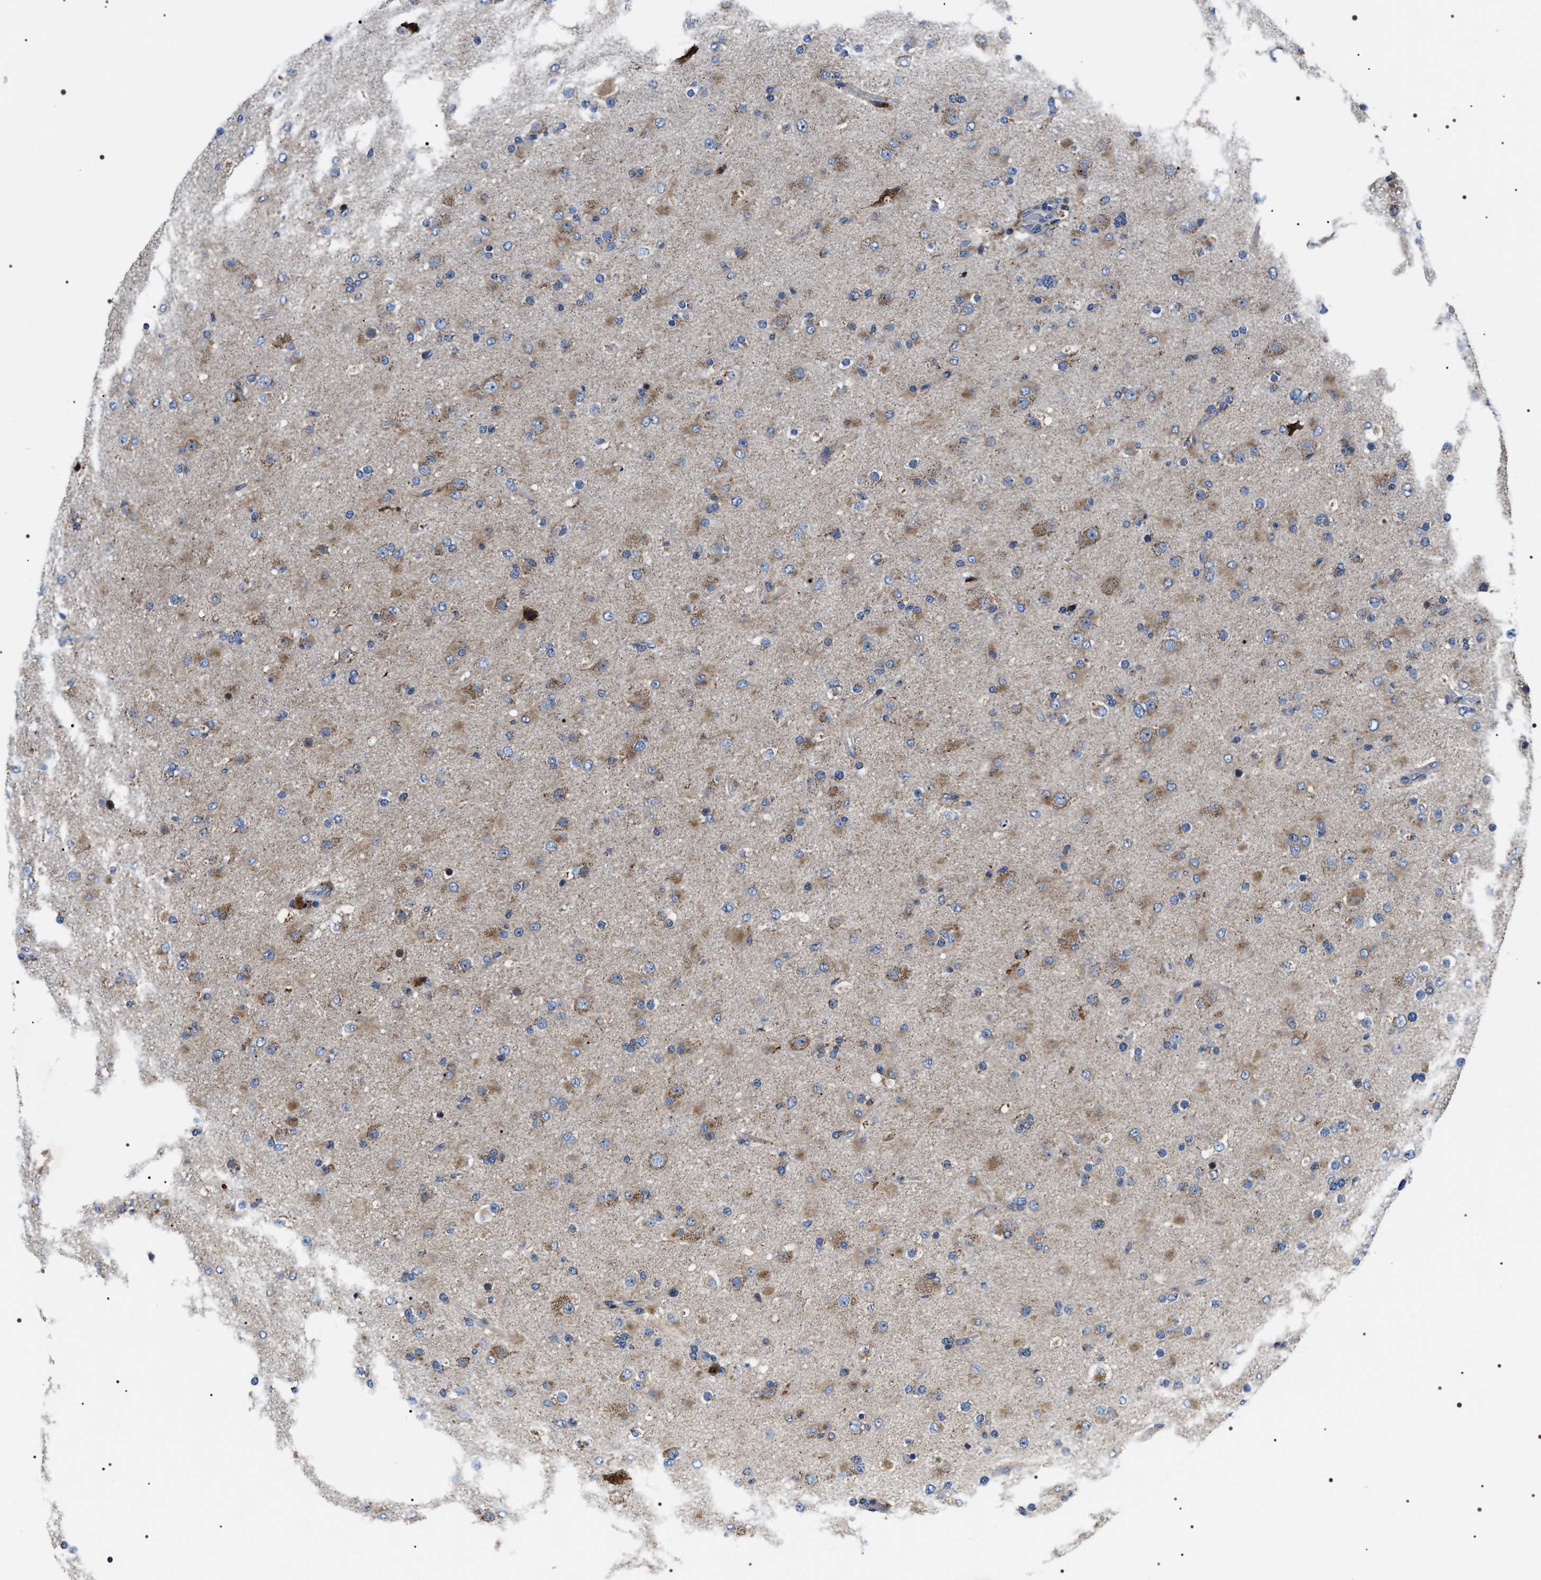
{"staining": {"intensity": "moderate", "quantity": ">75%", "location": "cytoplasmic/membranous"}, "tissue": "glioma", "cell_type": "Tumor cells", "image_type": "cancer", "snomed": [{"axis": "morphology", "description": "Glioma, malignant, Low grade"}, {"axis": "topography", "description": "Brain"}], "caption": "Protein staining demonstrates moderate cytoplasmic/membranous expression in approximately >75% of tumor cells in low-grade glioma (malignant).", "gene": "NTMT1", "patient": {"sex": "male", "age": 65}}